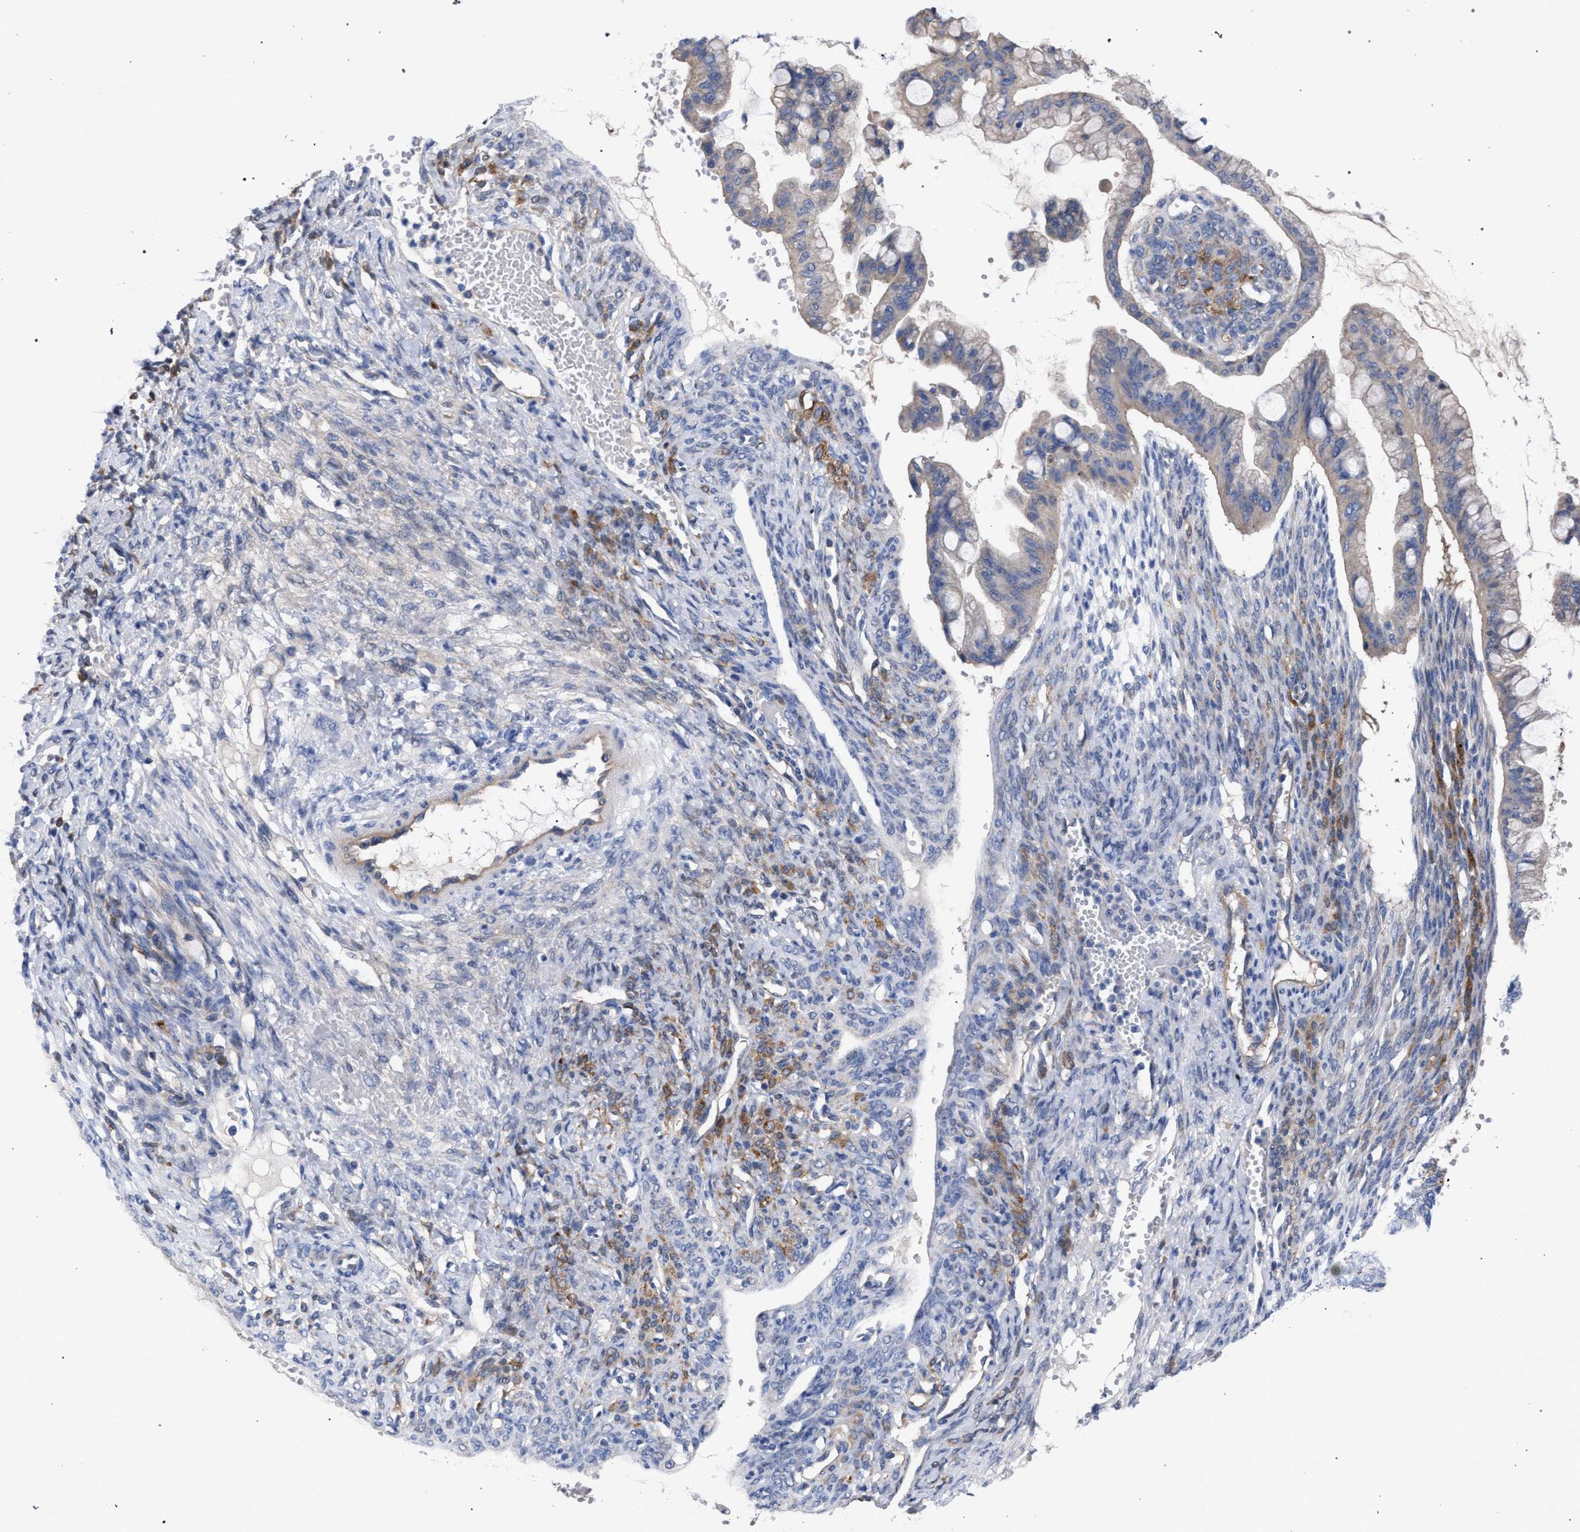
{"staining": {"intensity": "weak", "quantity": "<25%", "location": "cytoplasmic/membranous"}, "tissue": "ovarian cancer", "cell_type": "Tumor cells", "image_type": "cancer", "snomed": [{"axis": "morphology", "description": "Cystadenocarcinoma, mucinous, NOS"}, {"axis": "topography", "description": "Ovary"}], "caption": "High power microscopy histopathology image of an IHC micrograph of mucinous cystadenocarcinoma (ovarian), revealing no significant expression in tumor cells.", "gene": "GMPR", "patient": {"sex": "female", "age": 73}}